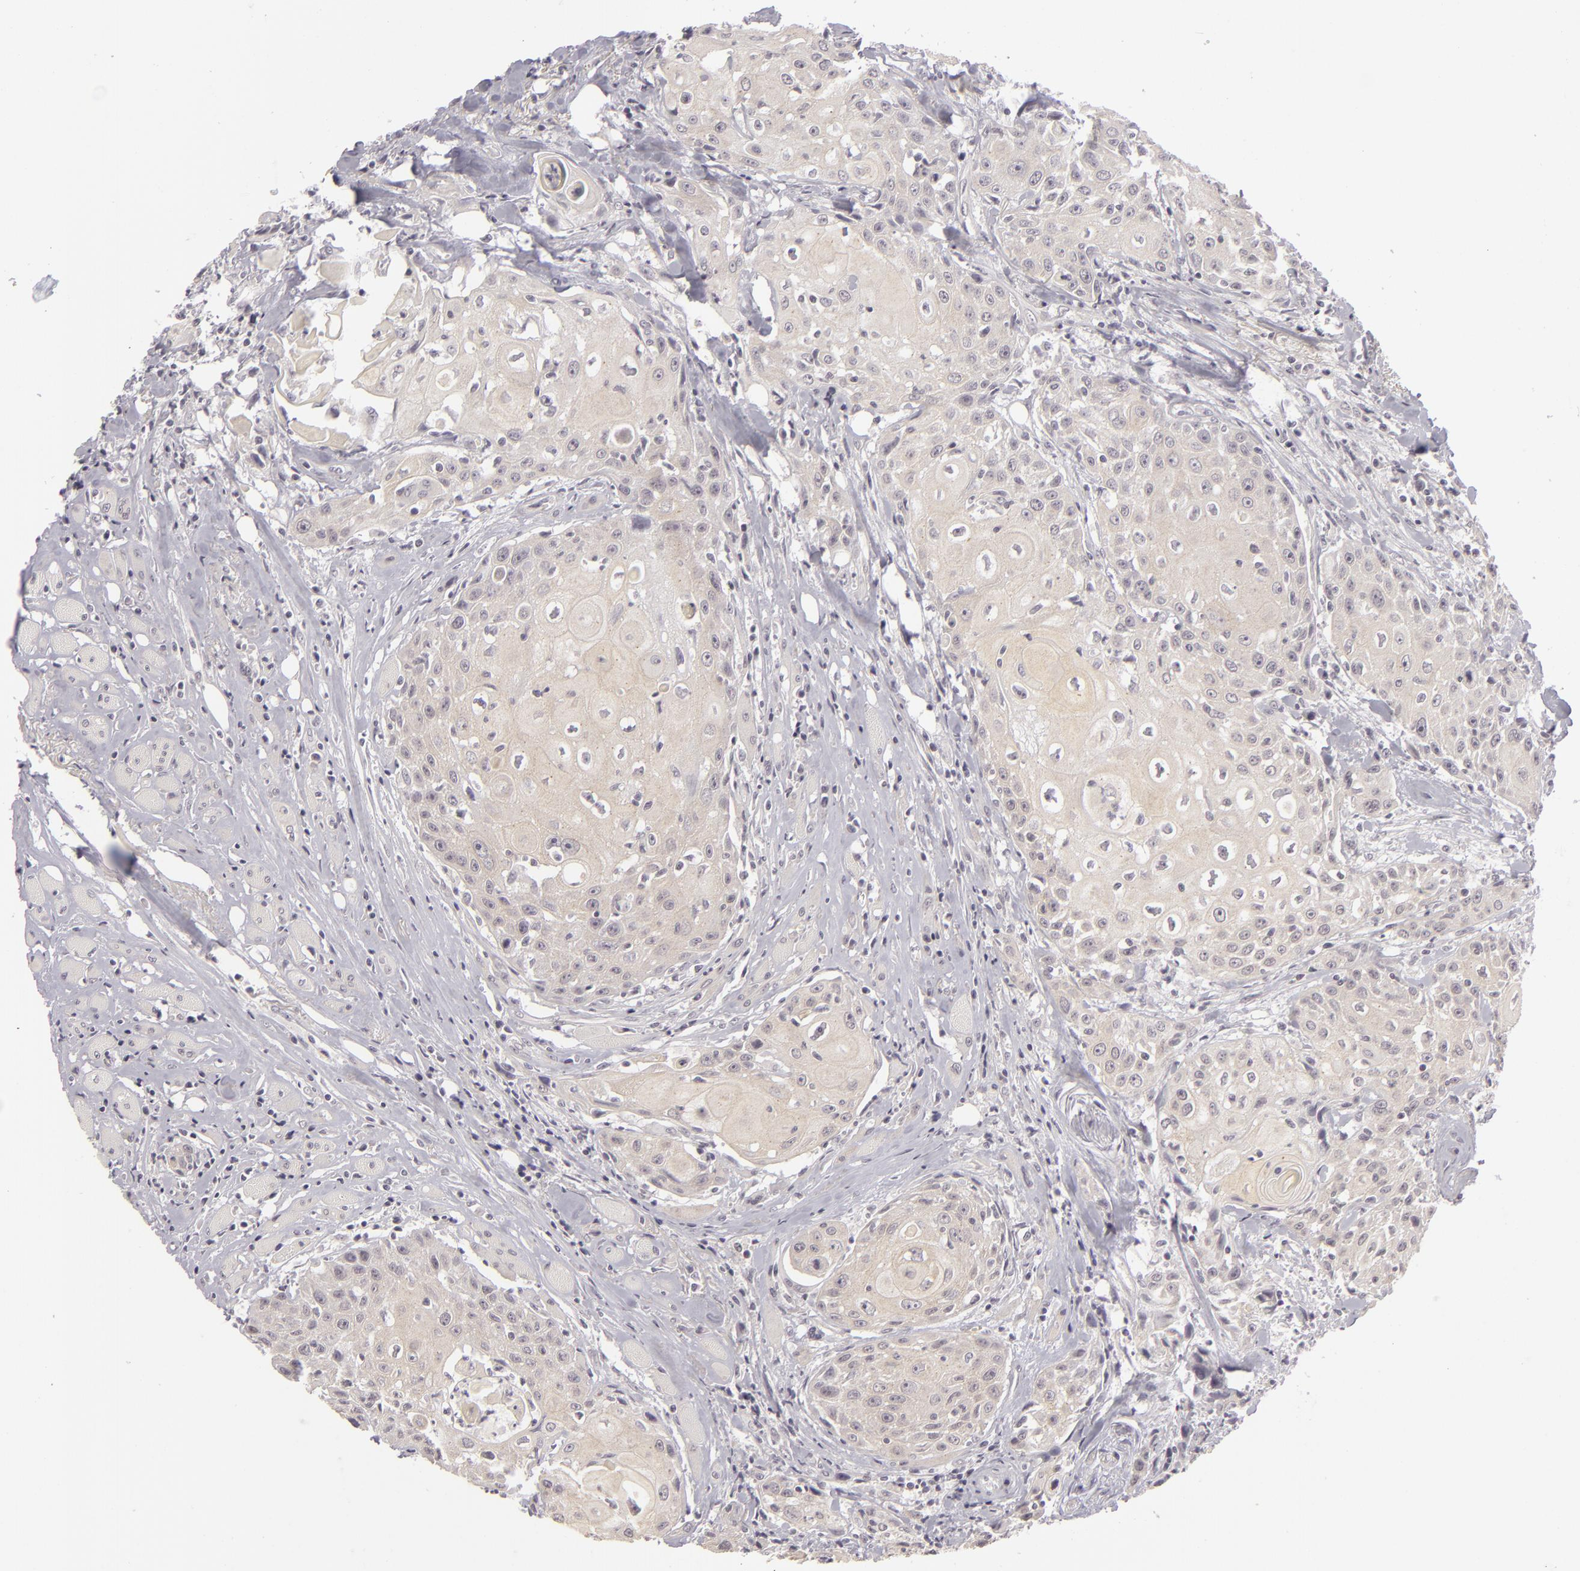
{"staining": {"intensity": "weak", "quantity": ">75%", "location": "cytoplasmic/membranous"}, "tissue": "head and neck cancer", "cell_type": "Tumor cells", "image_type": "cancer", "snomed": [{"axis": "morphology", "description": "Squamous cell carcinoma, NOS"}, {"axis": "topography", "description": "Oral tissue"}, {"axis": "topography", "description": "Head-Neck"}], "caption": "Protein expression analysis of head and neck cancer displays weak cytoplasmic/membranous positivity in about >75% of tumor cells.", "gene": "DLG3", "patient": {"sex": "female", "age": 82}}